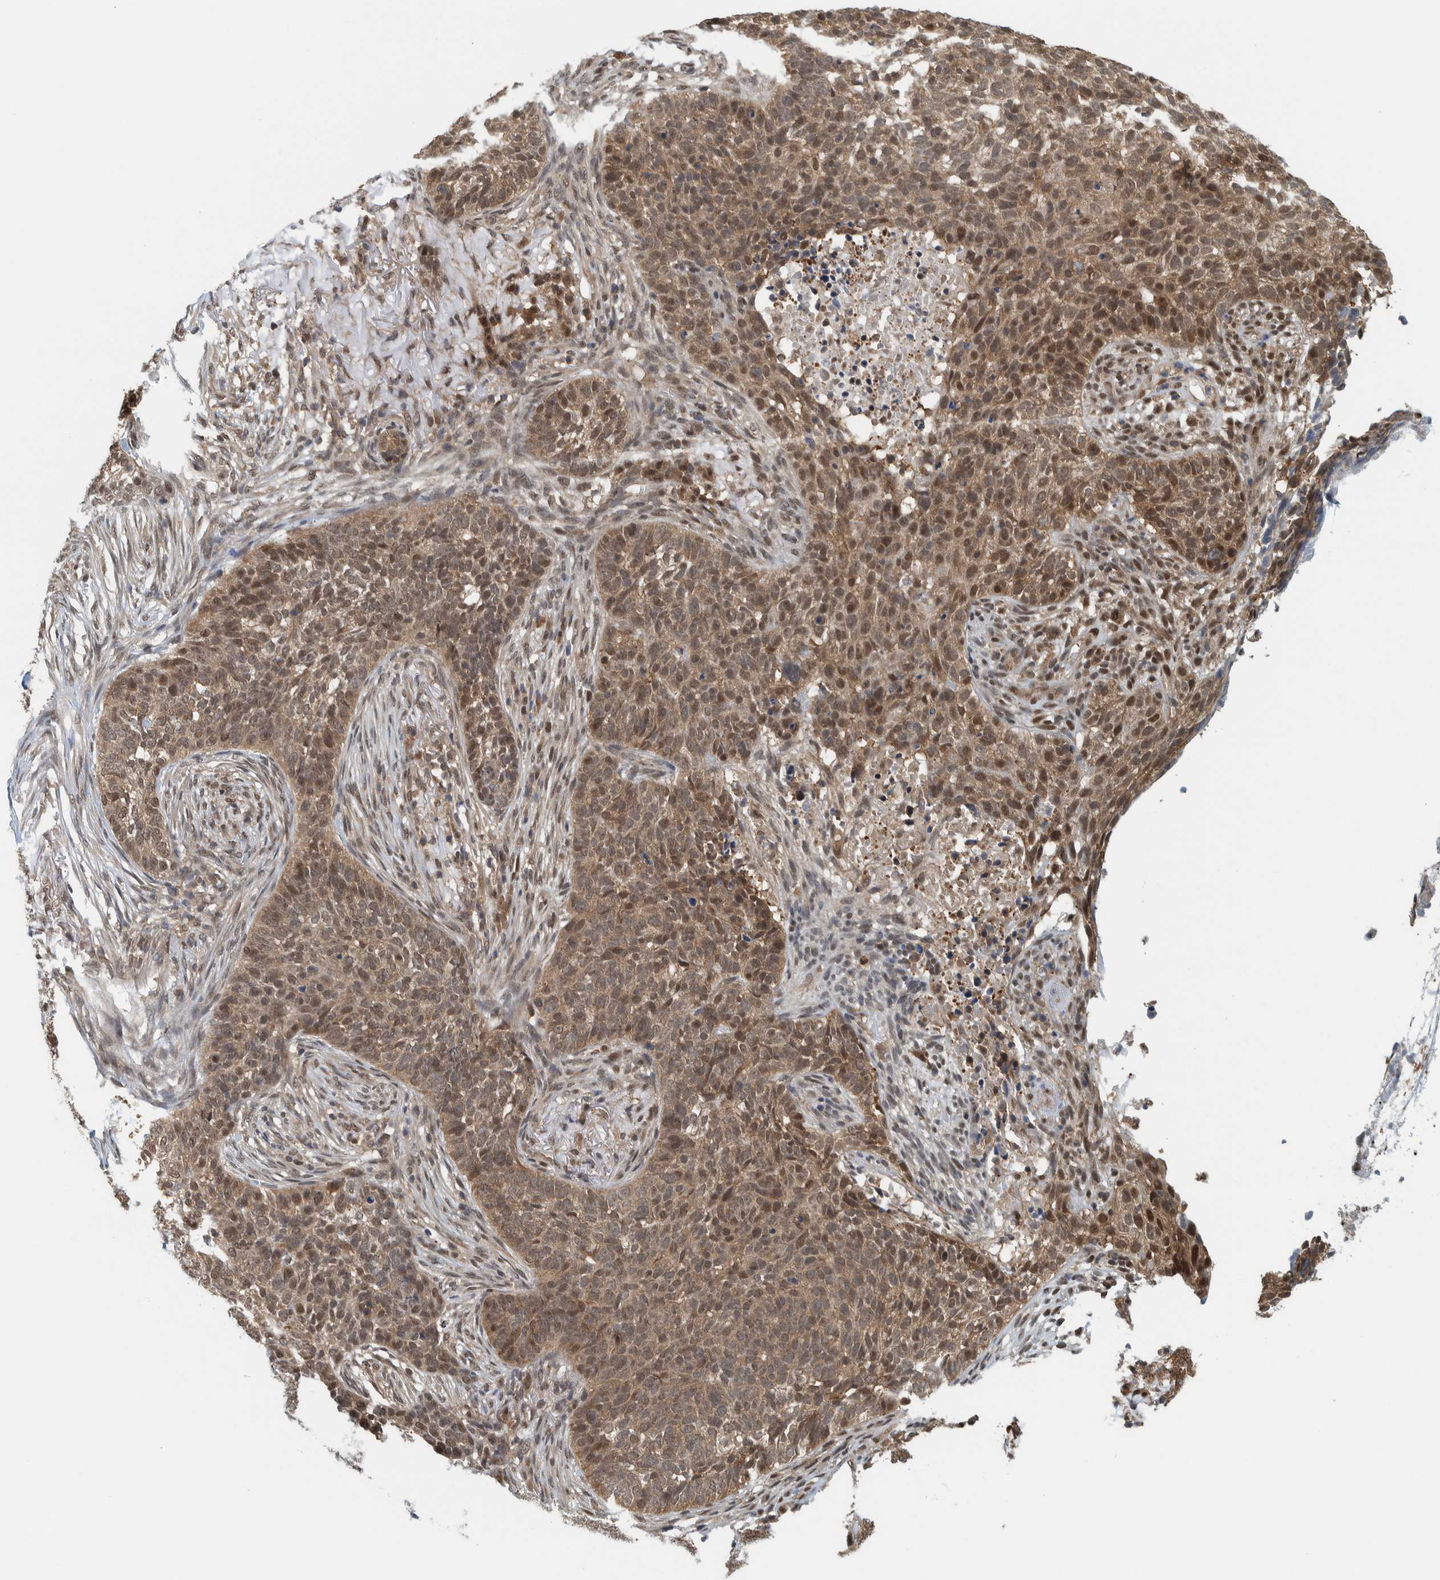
{"staining": {"intensity": "moderate", "quantity": ">75%", "location": "cytoplasmic/membranous,nuclear"}, "tissue": "skin cancer", "cell_type": "Tumor cells", "image_type": "cancer", "snomed": [{"axis": "morphology", "description": "Basal cell carcinoma"}, {"axis": "topography", "description": "Skin"}], "caption": "There is medium levels of moderate cytoplasmic/membranous and nuclear positivity in tumor cells of skin basal cell carcinoma, as demonstrated by immunohistochemical staining (brown color).", "gene": "COPS3", "patient": {"sex": "male", "age": 85}}